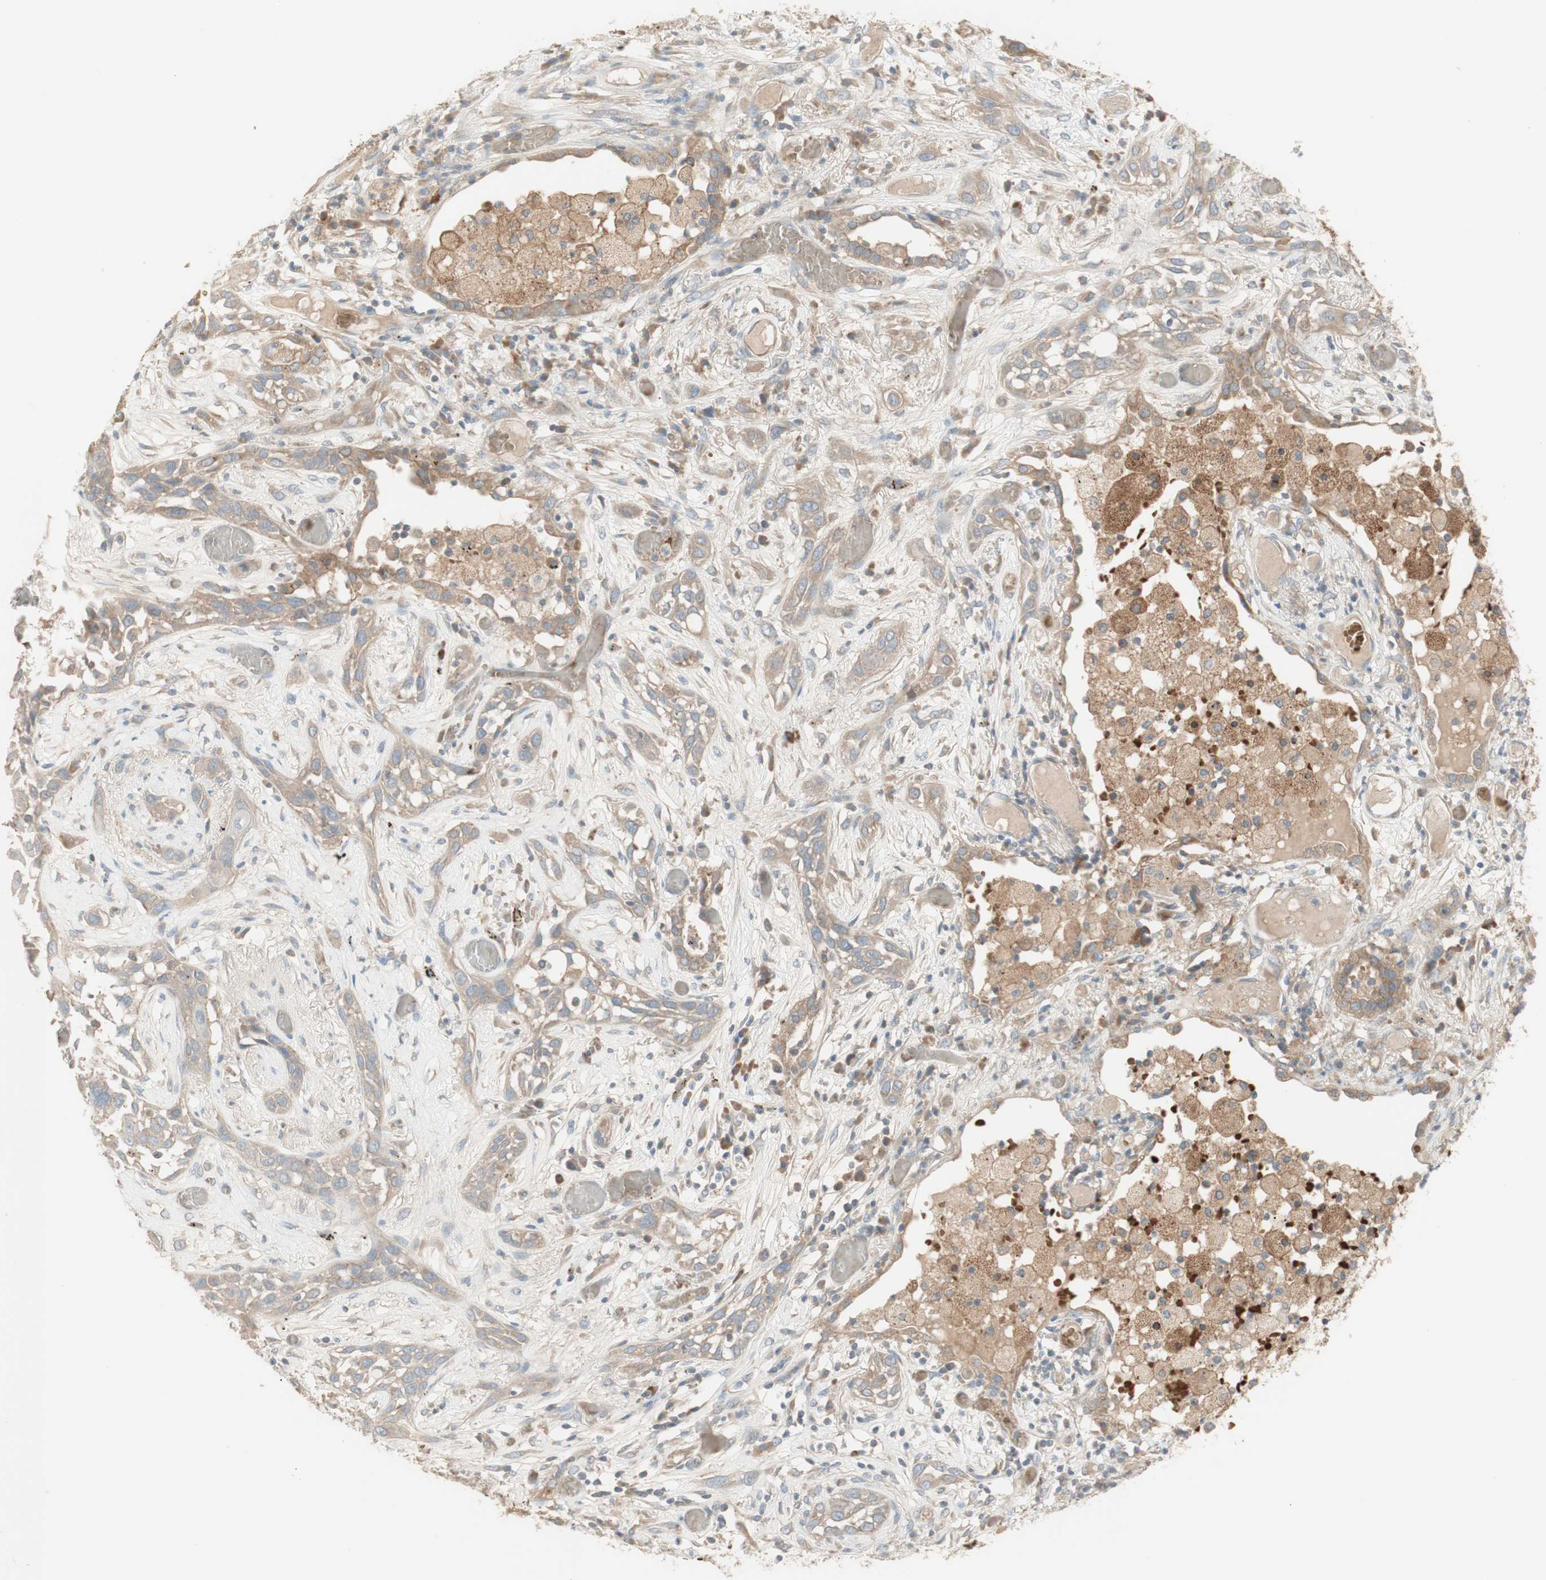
{"staining": {"intensity": "weak", "quantity": ">75%", "location": "cytoplasmic/membranous"}, "tissue": "lung cancer", "cell_type": "Tumor cells", "image_type": "cancer", "snomed": [{"axis": "morphology", "description": "Squamous cell carcinoma, NOS"}, {"axis": "topography", "description": "Lung"}], "caption": "This is a micrograph of IHC staining of lung squamous cell carcinoma, which shows weak staining in the cytoplasmic/membranous of tumor cells.", "gene": "PTGER4", "patient": {"sex": "male", "age": 71}}